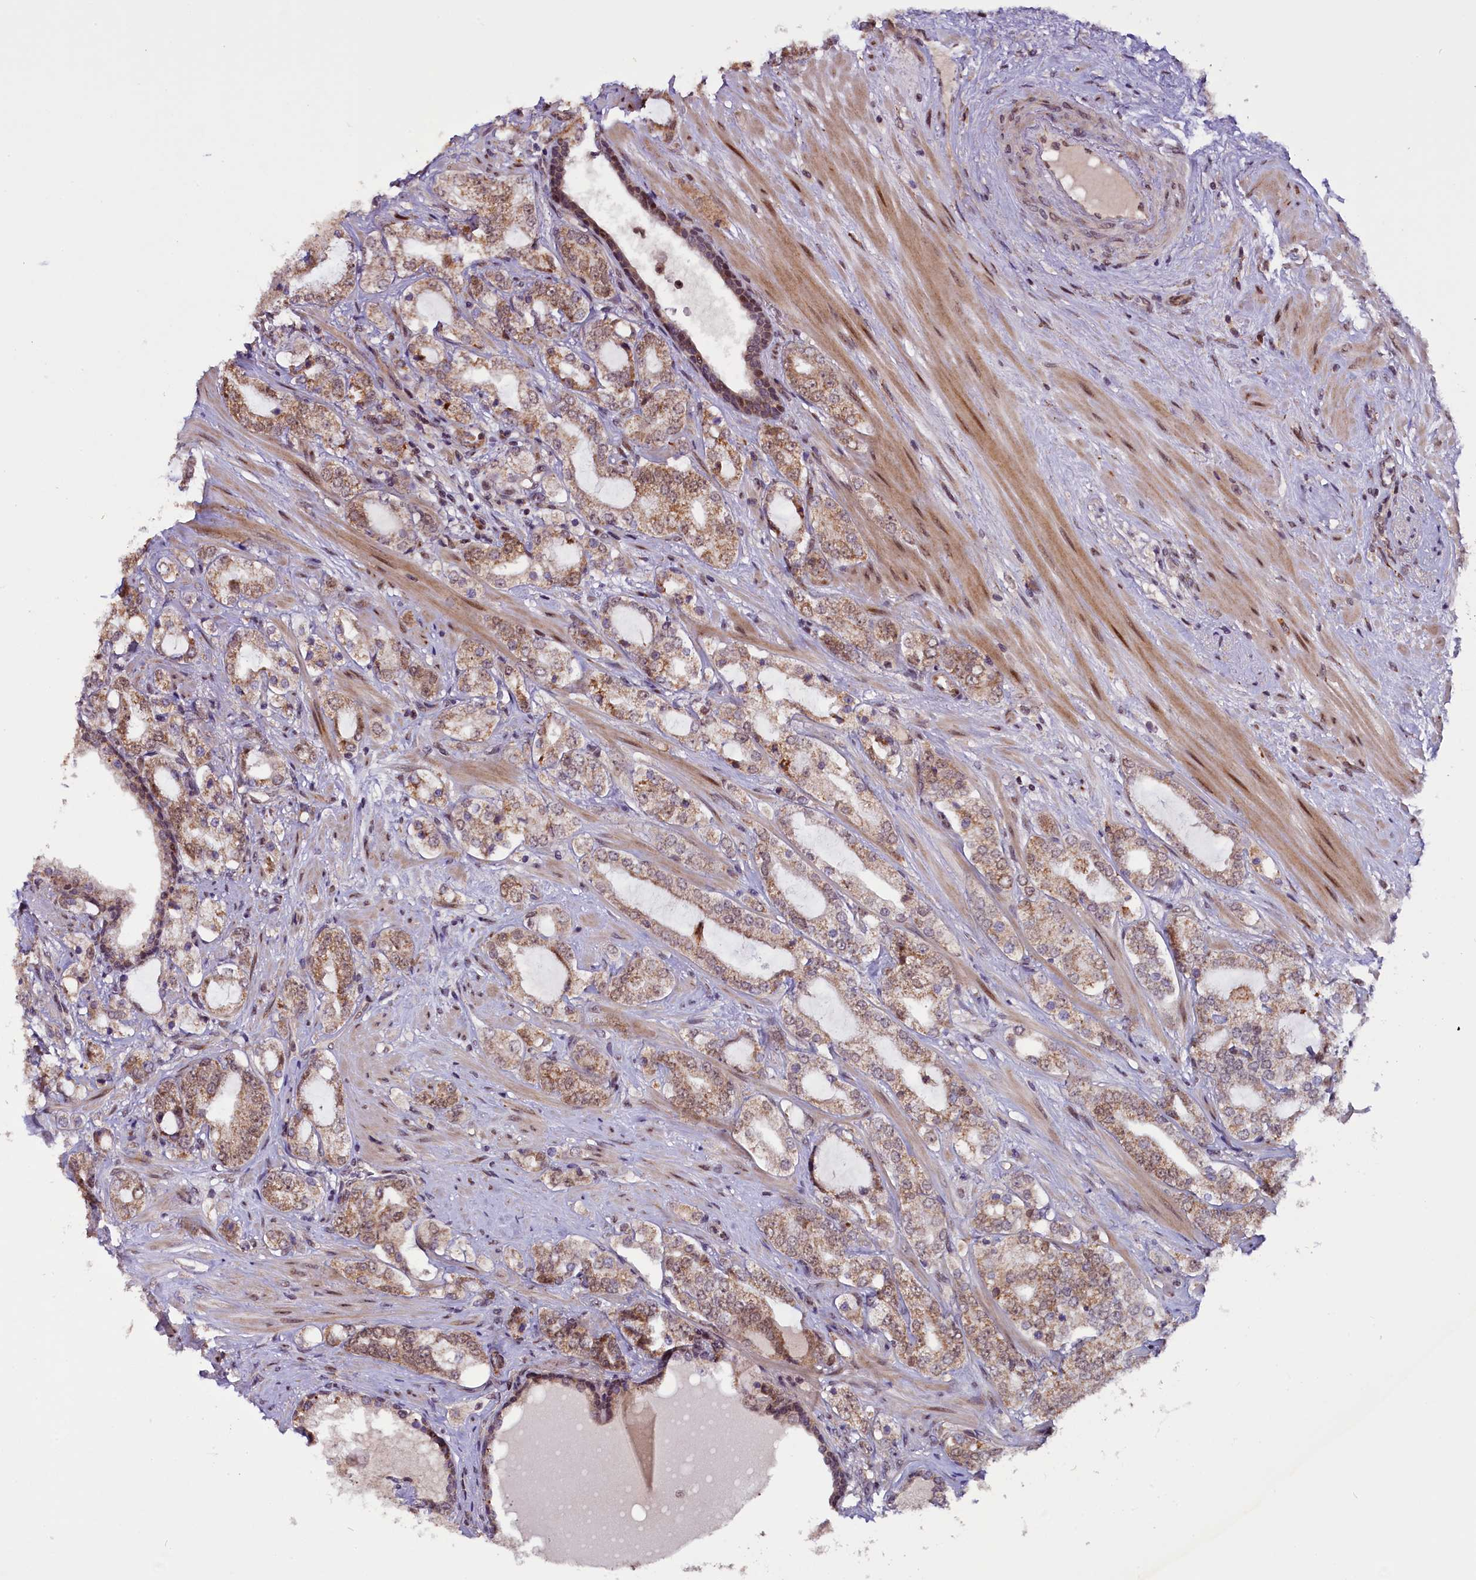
{"staining": {"intensity": "moderate", "quantity": ">75%", "location": "cytoplasmic/membranous"}, "tissue": "prostate cancer", "cell_type": "Tumor cells", "image_type": "cancer", "snomed": [{"axis": "morphology", "description": "Adenocarcinoma, High grade"}, {"axis": "topography", "description": "Prostate"}], "caption": "The image reveals a brown stain indicating the presence of a protein in the cytoplasmic/membranous of tumor cells in adenocarcinoma (high-grade) (prostate).", "gene": "RPUSD2", "patient": {"sex": "male", "age": 64}}